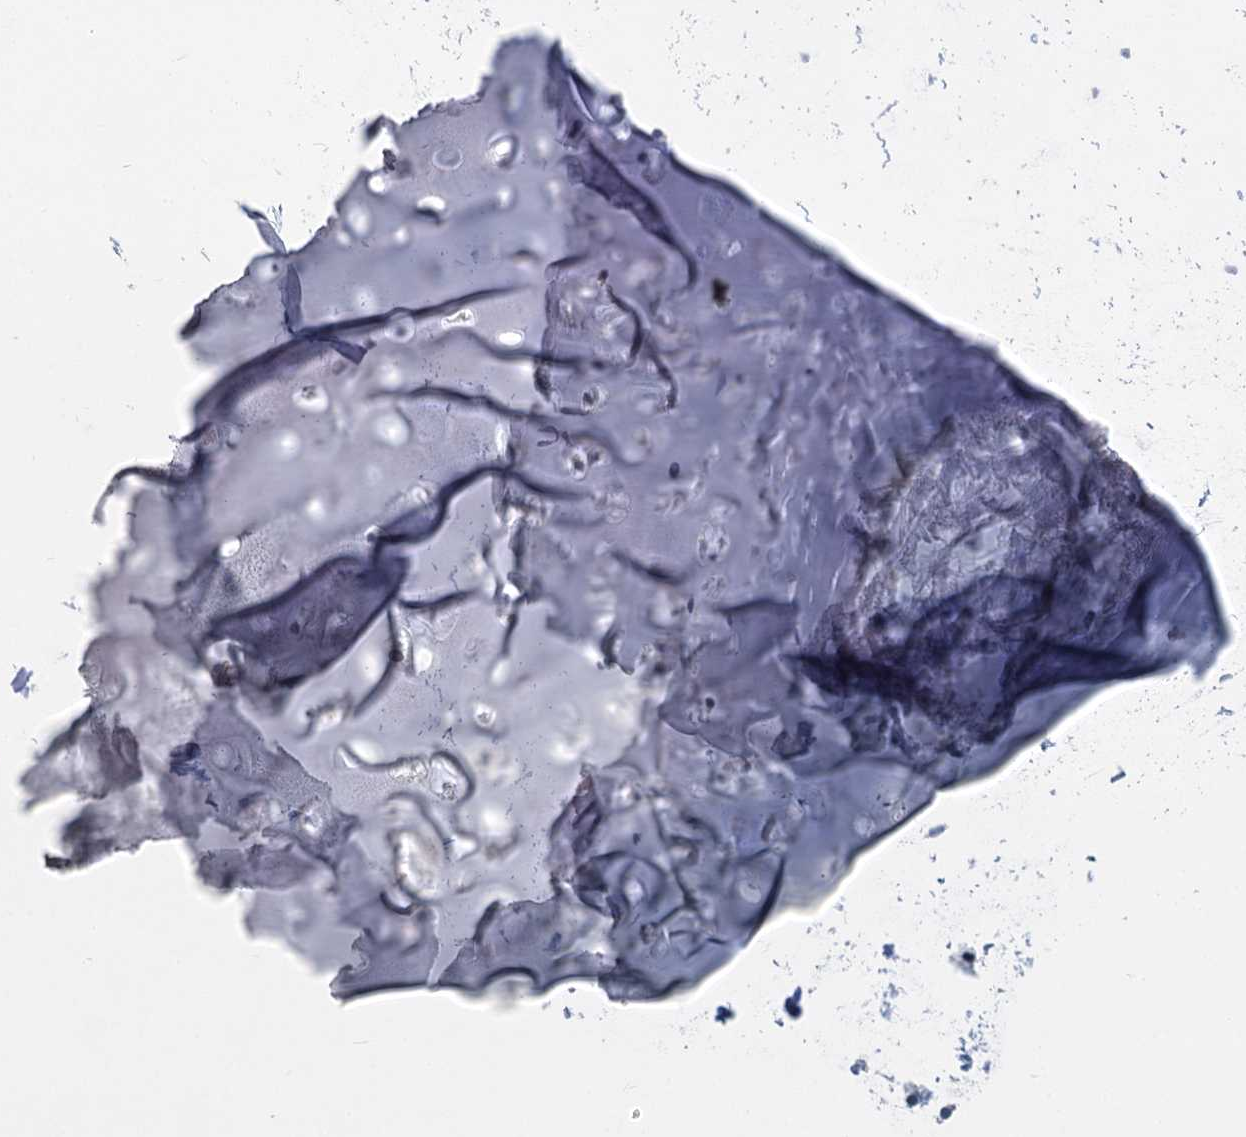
{"staining": {"intensity": "negative", "quantity": "none", "location": "none"}, "tissue": "adipose tissue", "cell_type": "Adipocytes", "image_type": "normal", "snomed": [{"axis": "morphology", "description": "Normal tissue, NOS"}, {"axis": "topography", "description": "Cartilage tissue"}, {"axis": "topography", "description": "Bronchus"}], "caption": "High magnification brightfield microscopy of benign adipose tissue stained with DAB (3,3'-diaminobenzidine) (brown) and counterstained with hematoxylin (blue): adipocytes show no significant positivity.", "gene": "MTG1", "patient": {"sex": "female", "age": 73}}